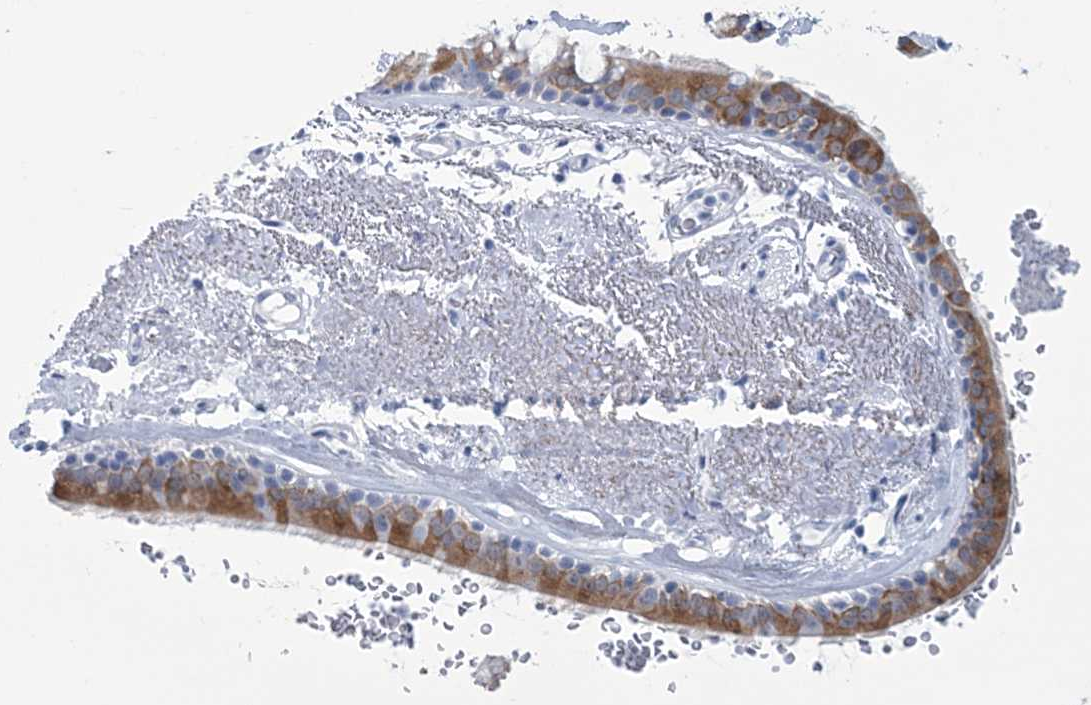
{"staining": {"intensity": "negative", "quantity": "none", "location": "none"}, "tissue": "adipose tissue", "cell_type": "Adipocytes", "image_type": "normal", "snomed": [{"axis": "morphology", "description": "Normal tissue, NOS"}, {"axis": "topography", "description": "Cartilage tissue"}], "caption": "The immunohistochemistry (IHC) photomicrograph has no significant staining in adipocytes of adipose tissue. The staining was performed using DAB to visualize the protein expression in brown, while the nuclei were stained in blue with hematoxylin (Magnification: 20x).", "gene": "DPCD", "patient": {"sex": "female", "age": 63}}